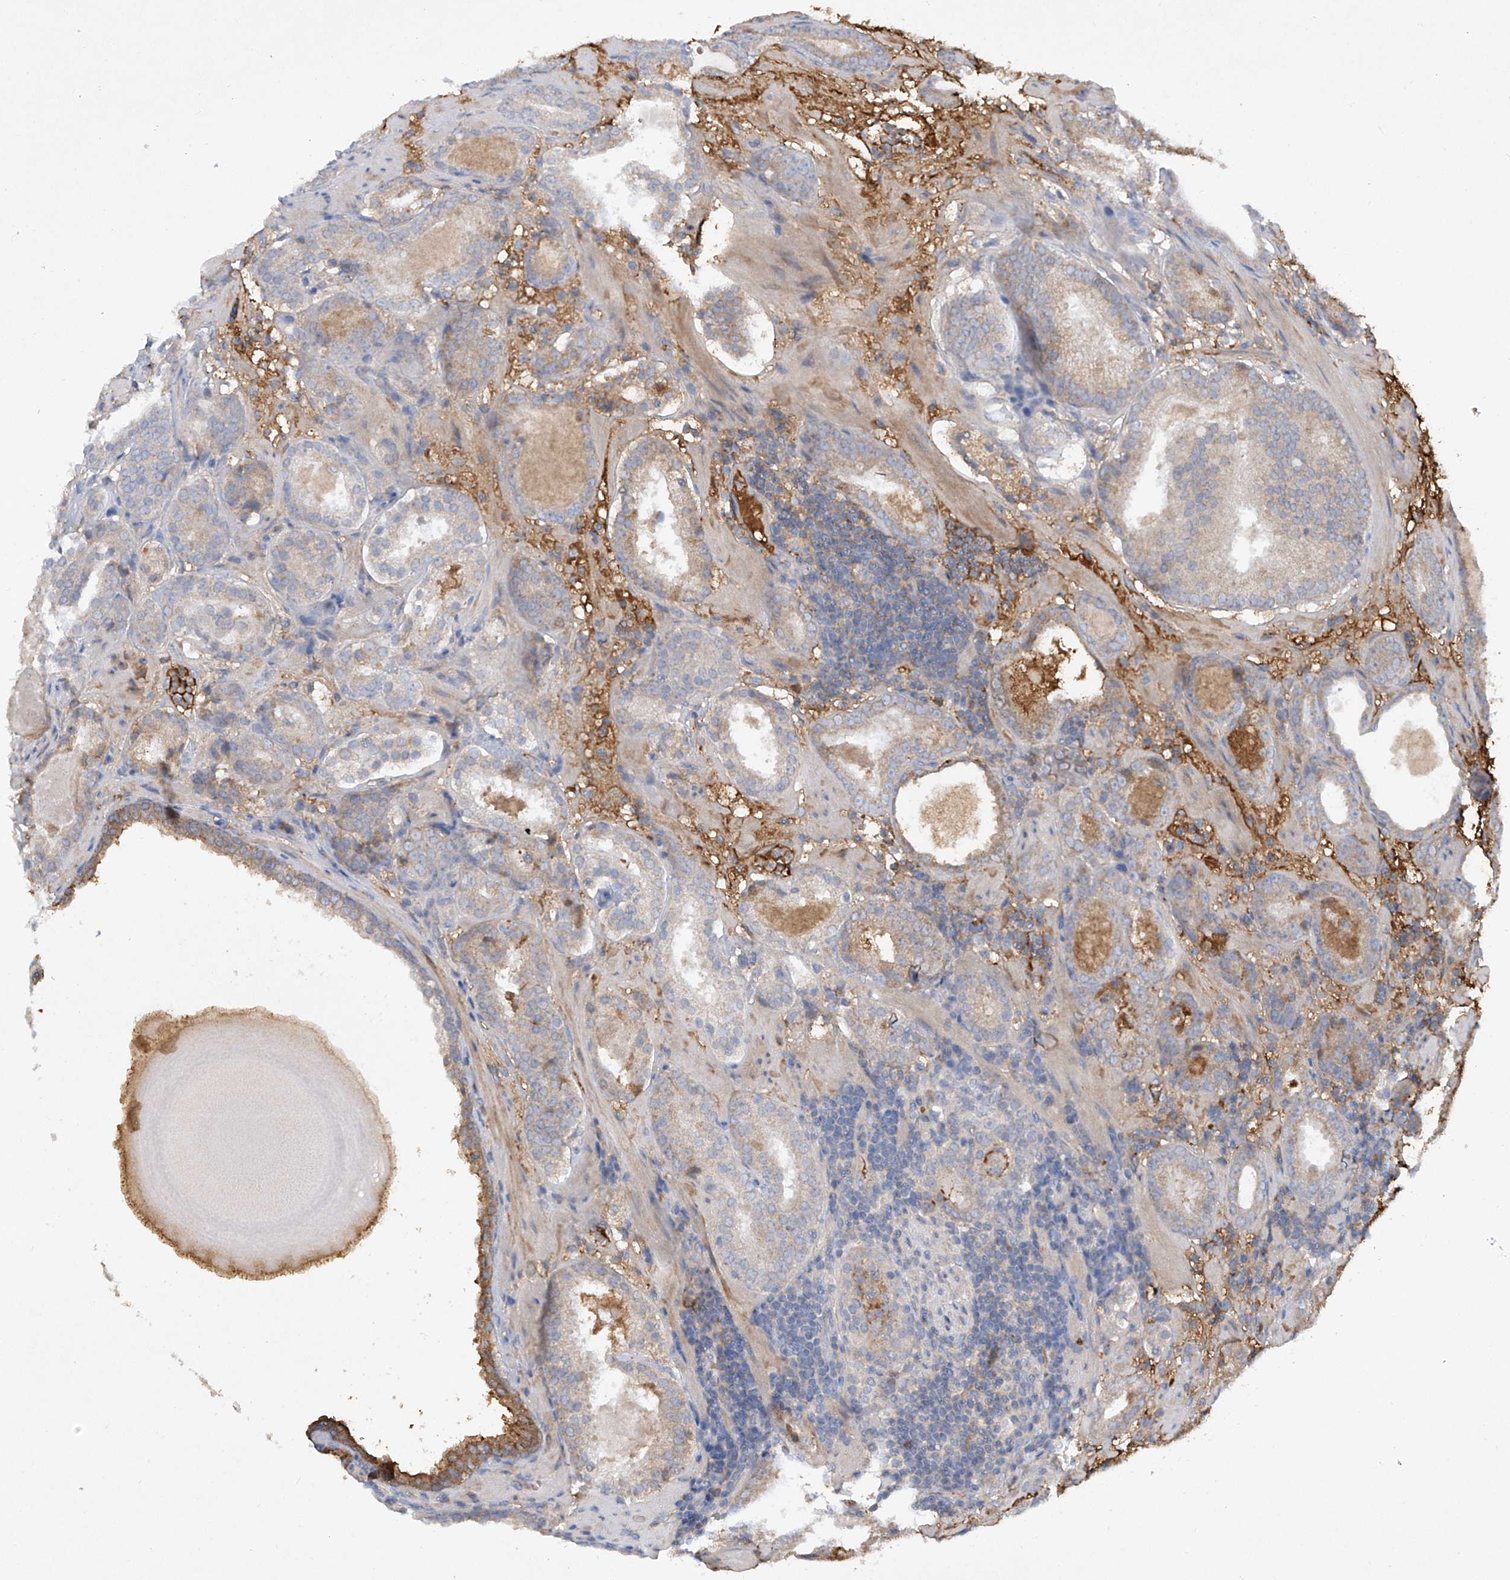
{"staining": {"intensity": "negative", "quantity": "none", "location": "none"}, "tissue": "prostate cancer", "cell_type": "Tumor cells", "image_type": "cancer", "snomed": [{"axis": "morphology", "description": "Adenocarcinoma, Low grade"}, {"axis": "topography", "description": "Prostate"}], "caption": "DAB (3,3'-diaminobenzidine) immunohistochemical staining of human low-grade adenocarcinoma (prostate) displays no significant expression in tumor cells.", "gene": "HAS3", "patient": {"sex": "male", "age": 69}}